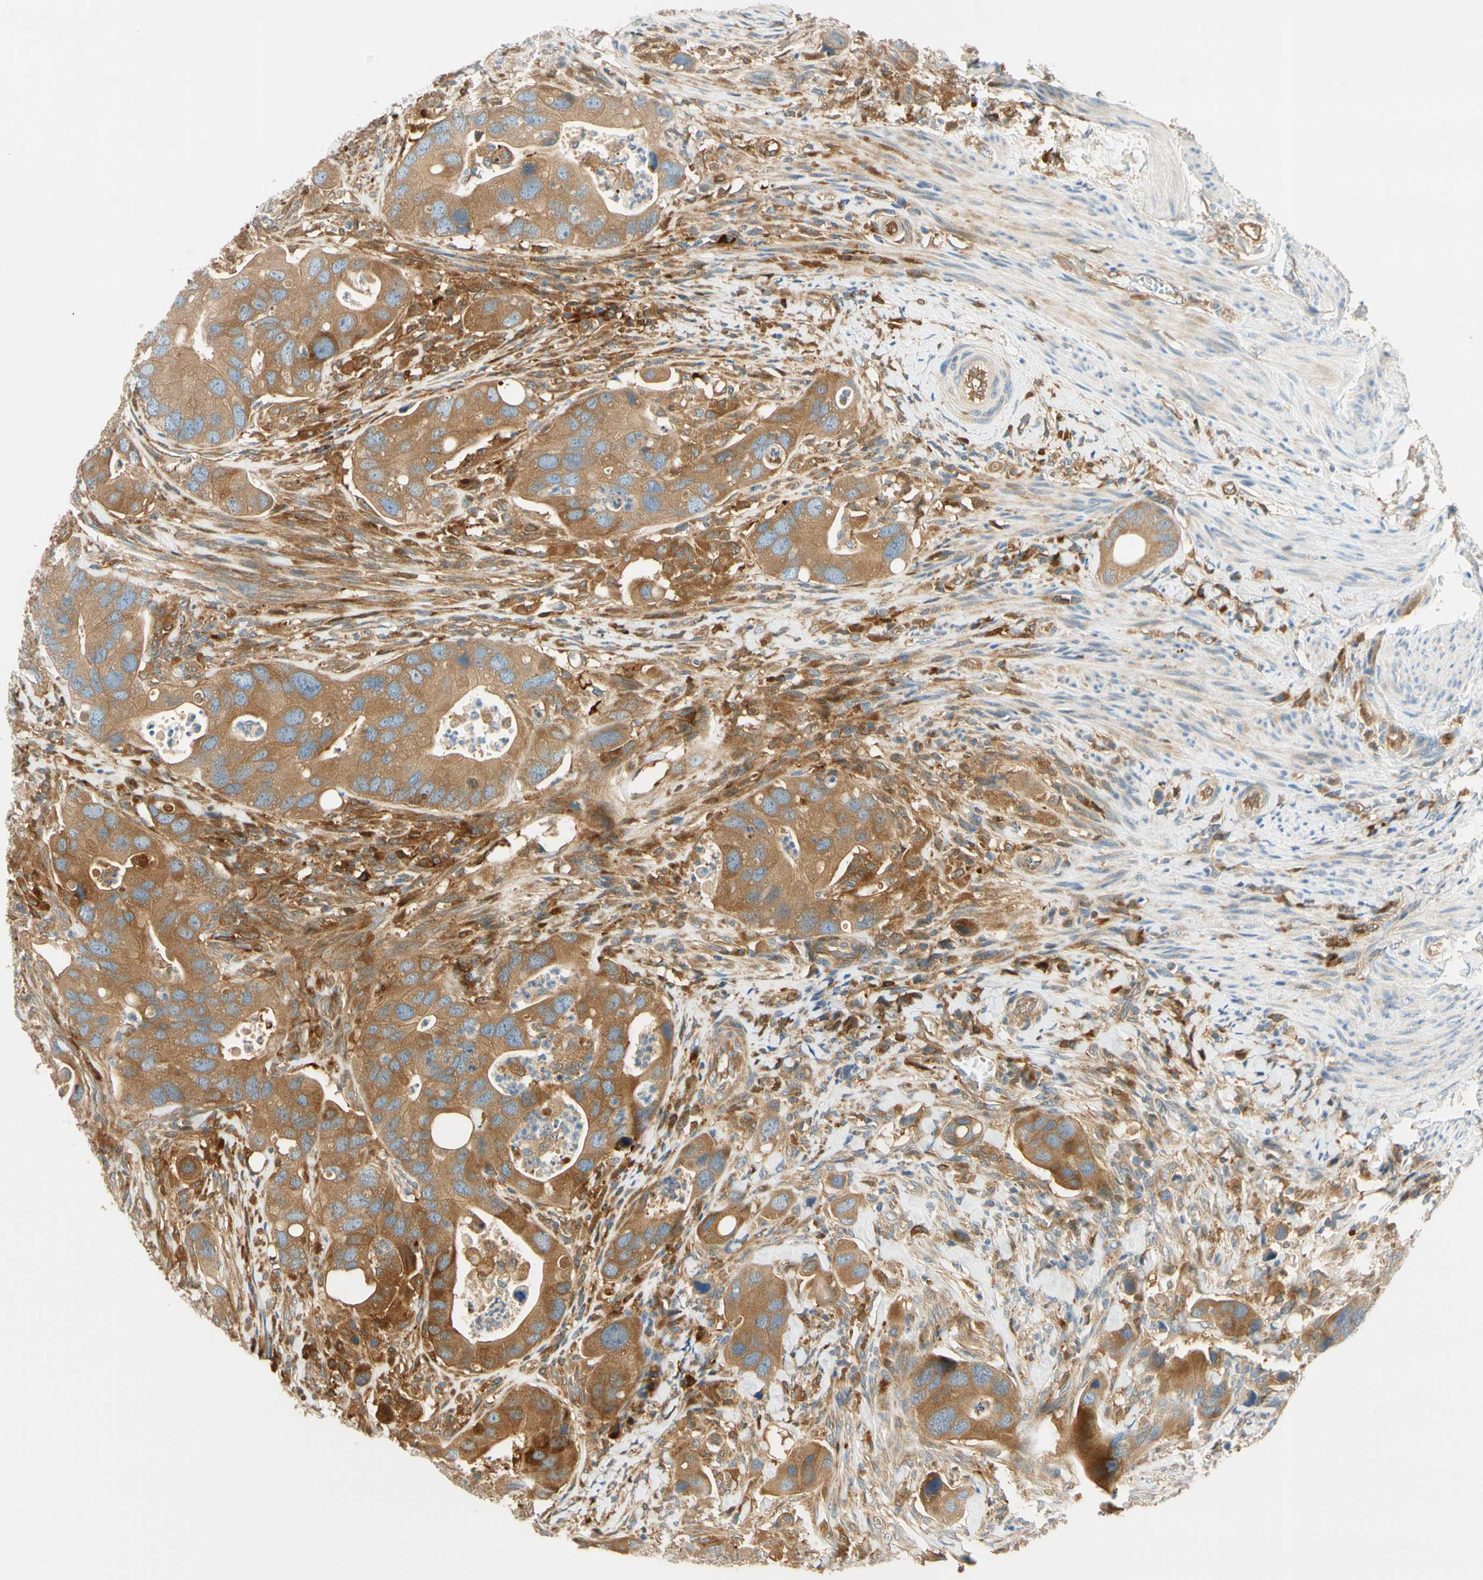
{"staining": {"intensity": "moderate", "quantity": ">75%", "location": "cytoplasmic/membranous"}, "tissue": "colorectal cancer", "cell_type": "Tumor cells", "image_type": "cancer", "snomed": [{"axis": "morphology", "description": "Adenocarcinoma, NOS"}, {"axis": "topography", "description": "Rectum"}], "caption": "Immunohistochemistry (IHC) micrograph of neoplastic tissue: colorectal adenocarcinoma stained using immunohistochemistry reveals medium levels of moderate protein expression localized specifically in the cytoplasmic/membranous of tumor cells, appearing as a cytoplasmic/membranous brown color.", "gene": "PARP14", "patient": {"sex": "female", "age": 57}}